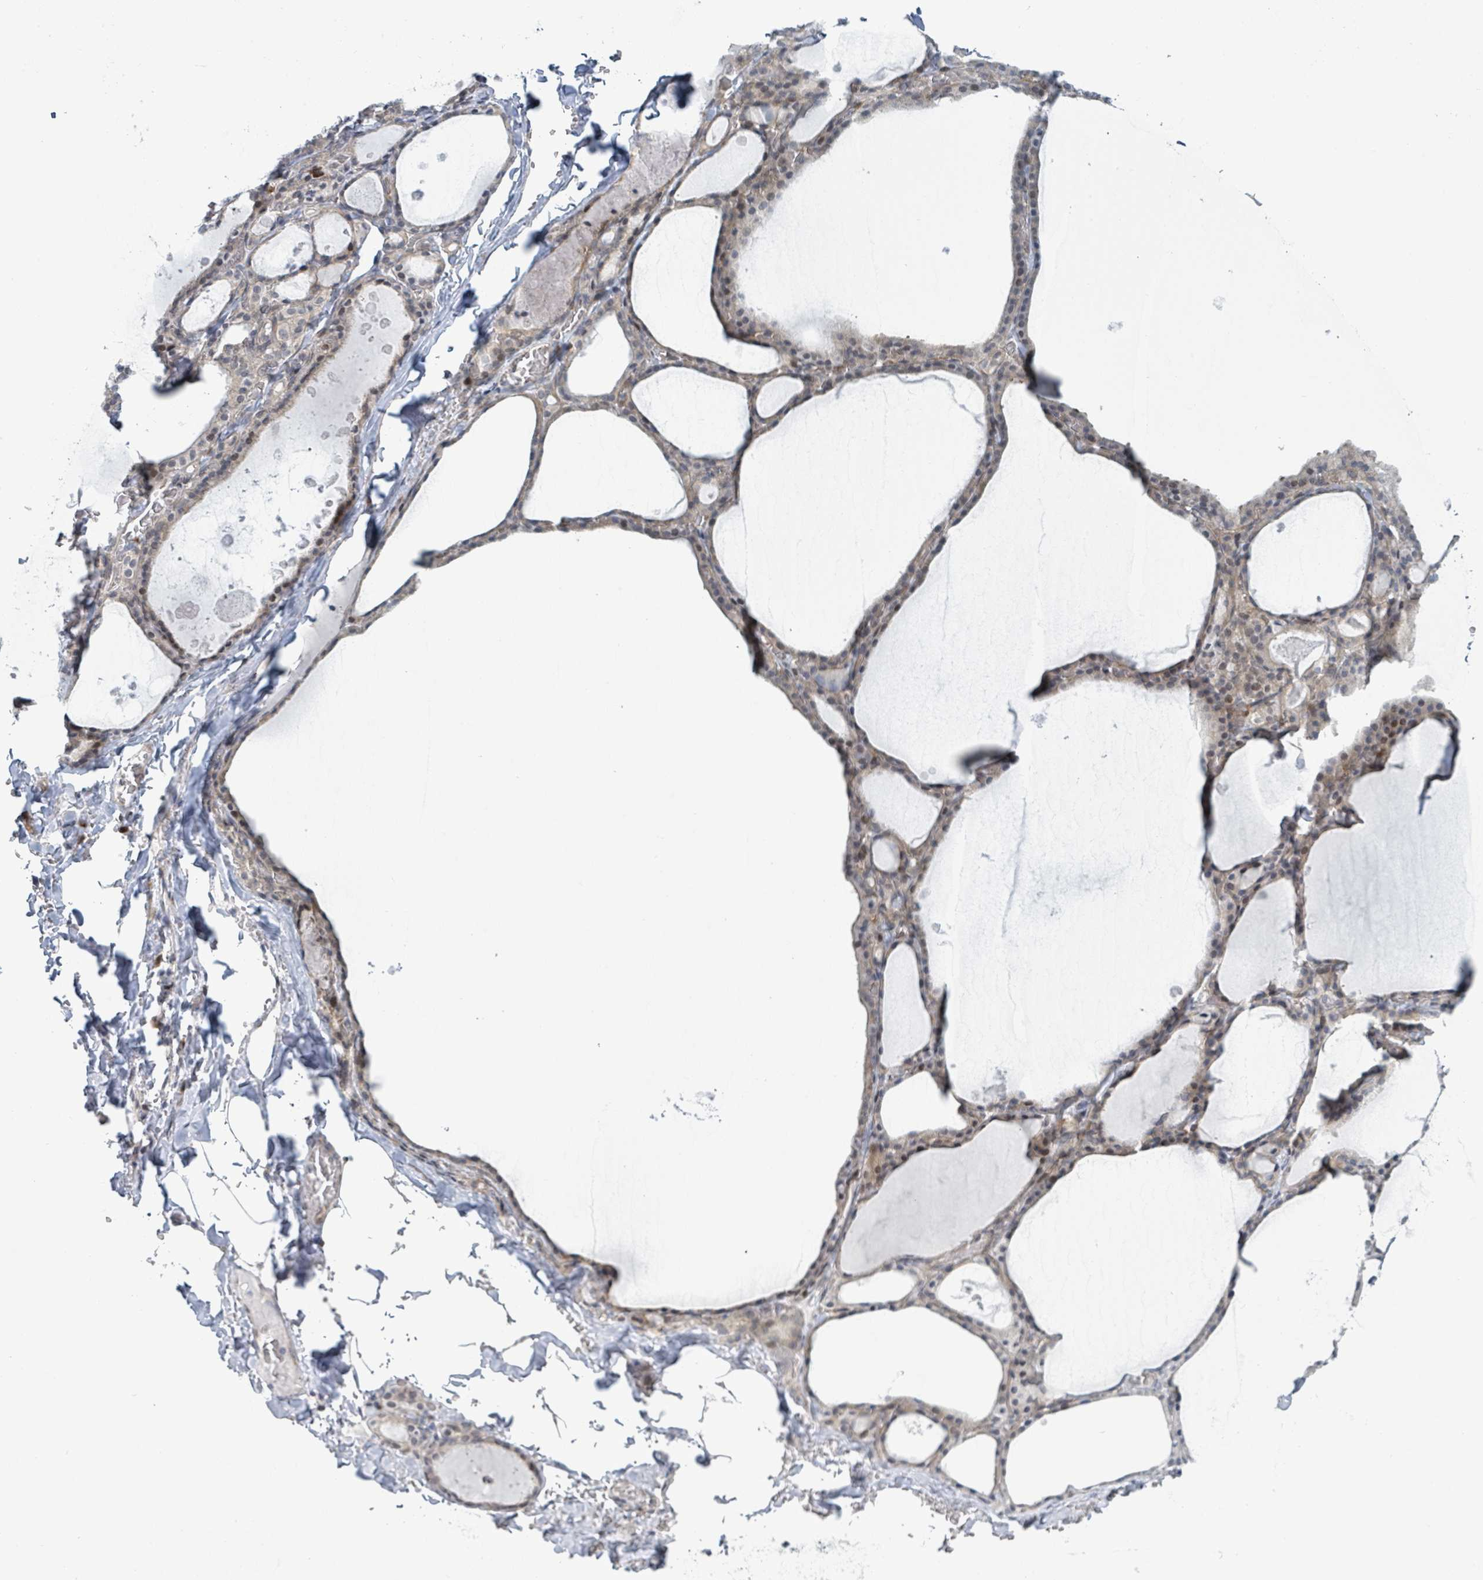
{"staining": {"intensity": "weak", "quantity": "25%-75%", "location": "cytoplasmic/membranous,nuclear"}, "tissue": "thyroid gland", "cell_type": "Glandular cells", "image_type": "normal", "snomed": [{"axis": "morphology", "description": "Normal tissue, NOS"}, {"axis": "topography", "description": "Thyroid gland"}], "caption": "Immunohistochemistry (IHC) (DAB) staining of benign human thyroid gland reveals weak cytoplasmic/membranous,nuclear protein positivity in approximately 25%-75% of glandular cells.", "gene": "RPL32", "patient": {"sex": "male", "age": 56}}